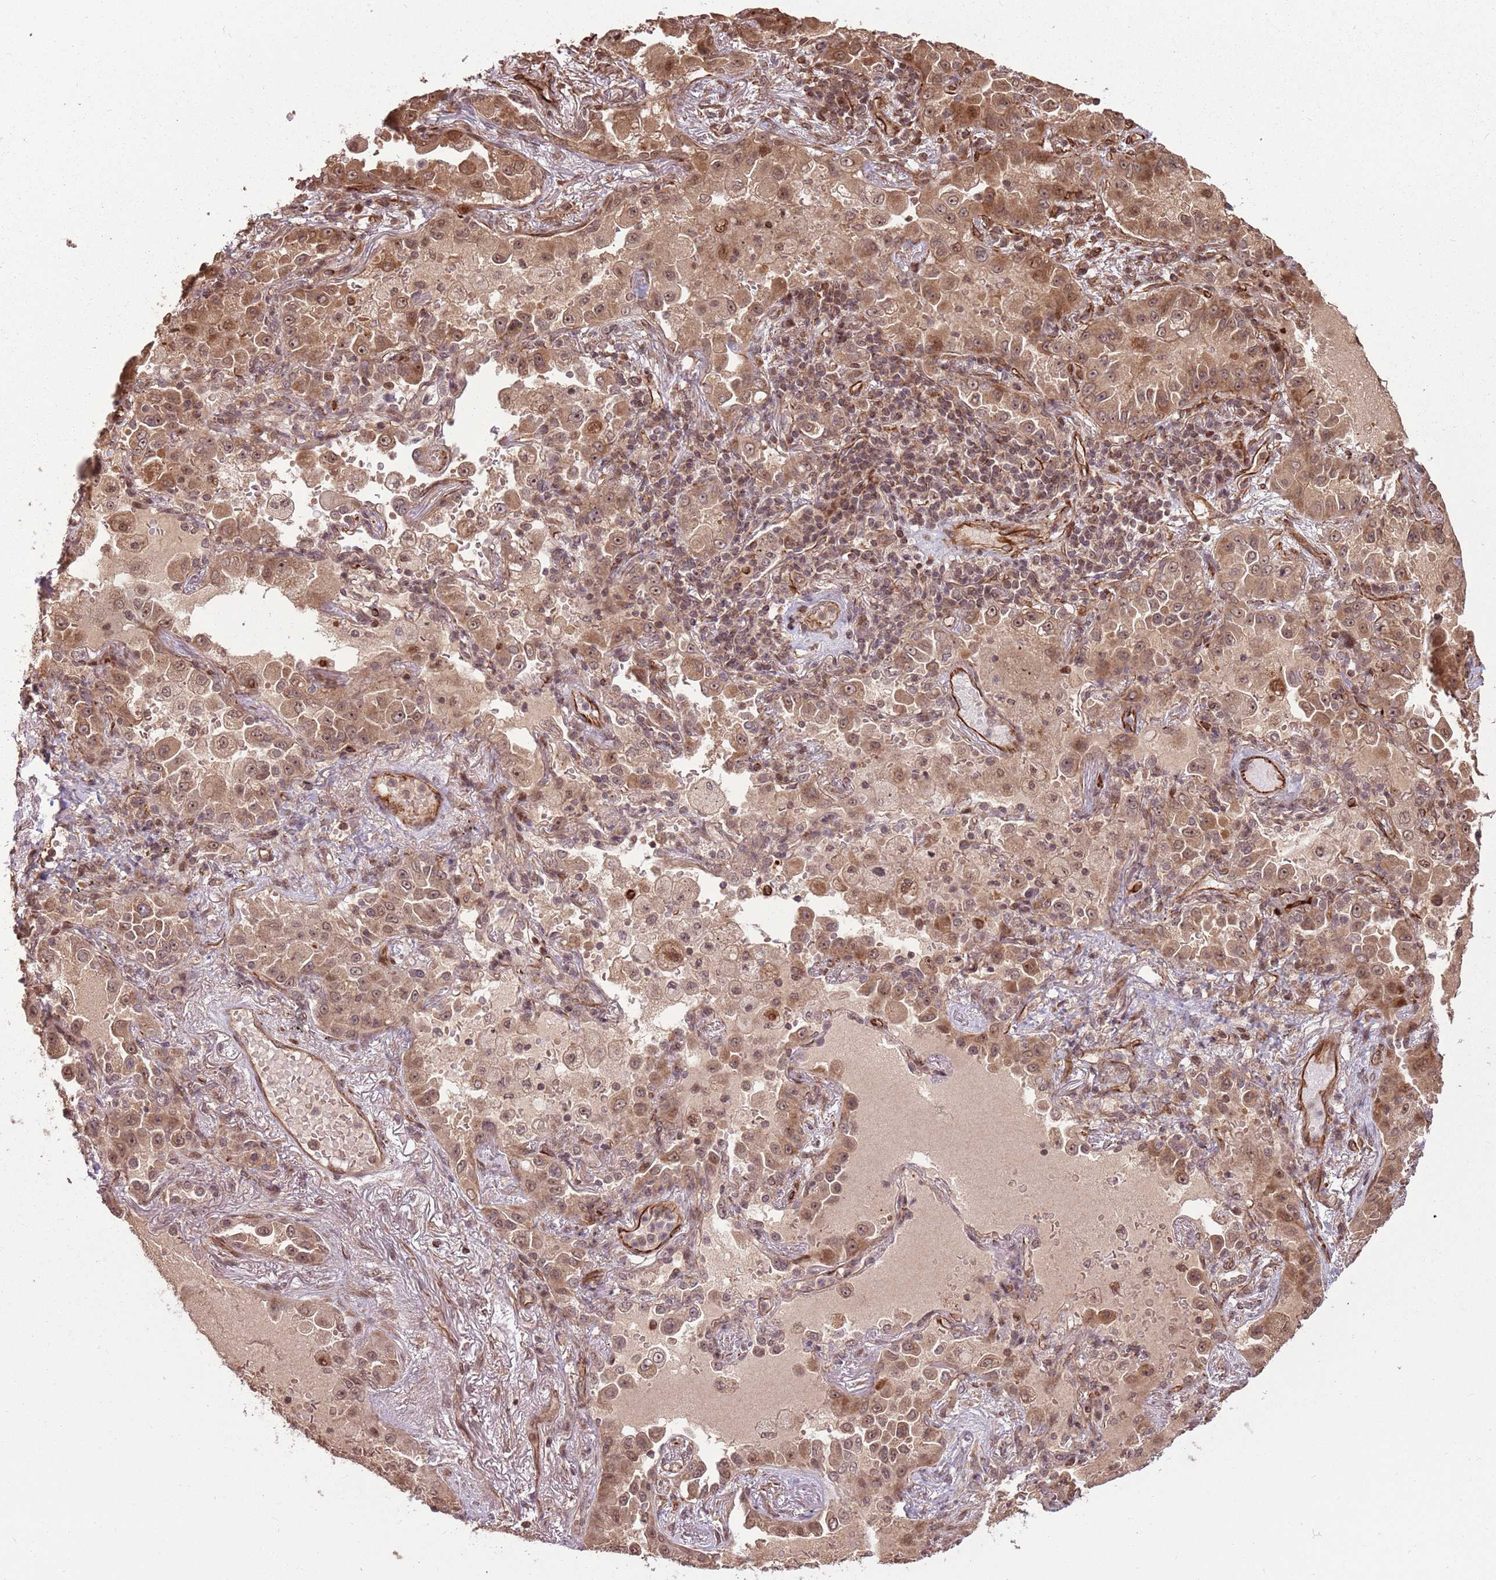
{"staining": {"intensity": "moderate", "quantity": ">75%", "location": "cytoplasmic/membranous,nuclear"}, "tissue": "lung cancer", "cell_type": "Tumor cells", "image_type": "cancer", "snomed": [{"axis": "morphology", "description": "Squamous cell carcinoma, NOS"}, {"axis": "topography", "description": "Lung"}], "caption": "Squamous cell carcinoma (lung) was stained to show a protein in brown. There is medium levels of moderate cytoplasmic/membranous and nuclear positivity in about >75% of tumor cells. (brown staining indicates protein expression, while blue staining denotes nuclei).", "gene": "ADAMTS3", "patient": {"sex": "male", "age": 74}}